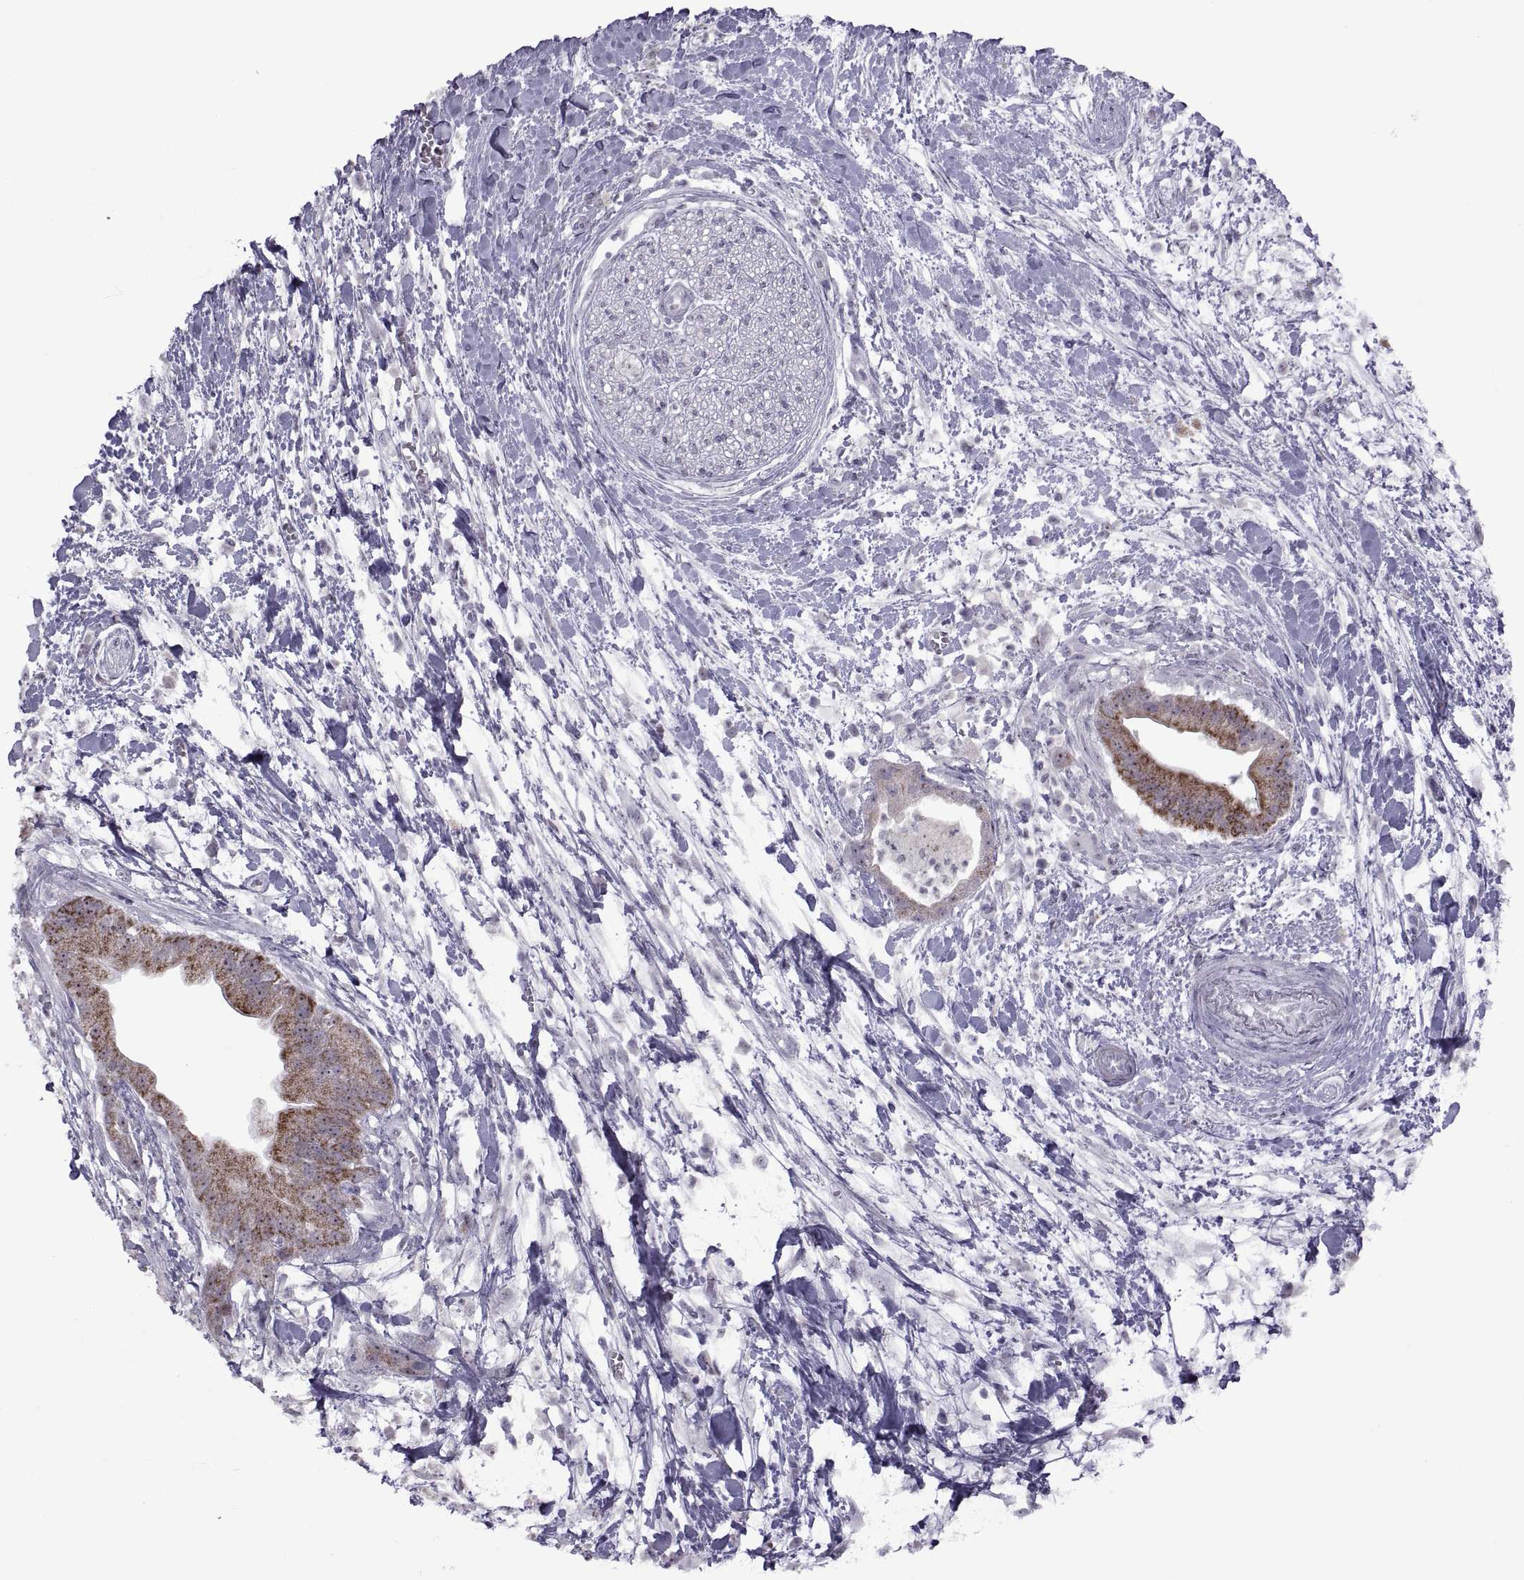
{"staining": {"intensity": "strong", "quantity": "25%-75%", "location": "cytoplasmic/membranous"}, "tissue": "pancreatic cancer", "cell_type": "Tumor cells", "image_type": "cancer", "snomed": [{"axis": "morphology", "description": "Normal tissue, NOS"}, {"axis": "morphology", "description": "Adenocarcinoma, NOS"}, {"axis": "topography", "description": "Lymph node"}, {"axis": "topography", "description": "Pancreas"}], "caption": "Immunohistochemistry of pancreatic cancer demonstrates high levels of strong cytoplasmic/membranous positivity in about 25%-75% of tumor cells. (DAB = brown stain, brightfield microscopy at high magnification).", "gene": "ASIC2", "patient": {"sex": "female", "age": 58}}